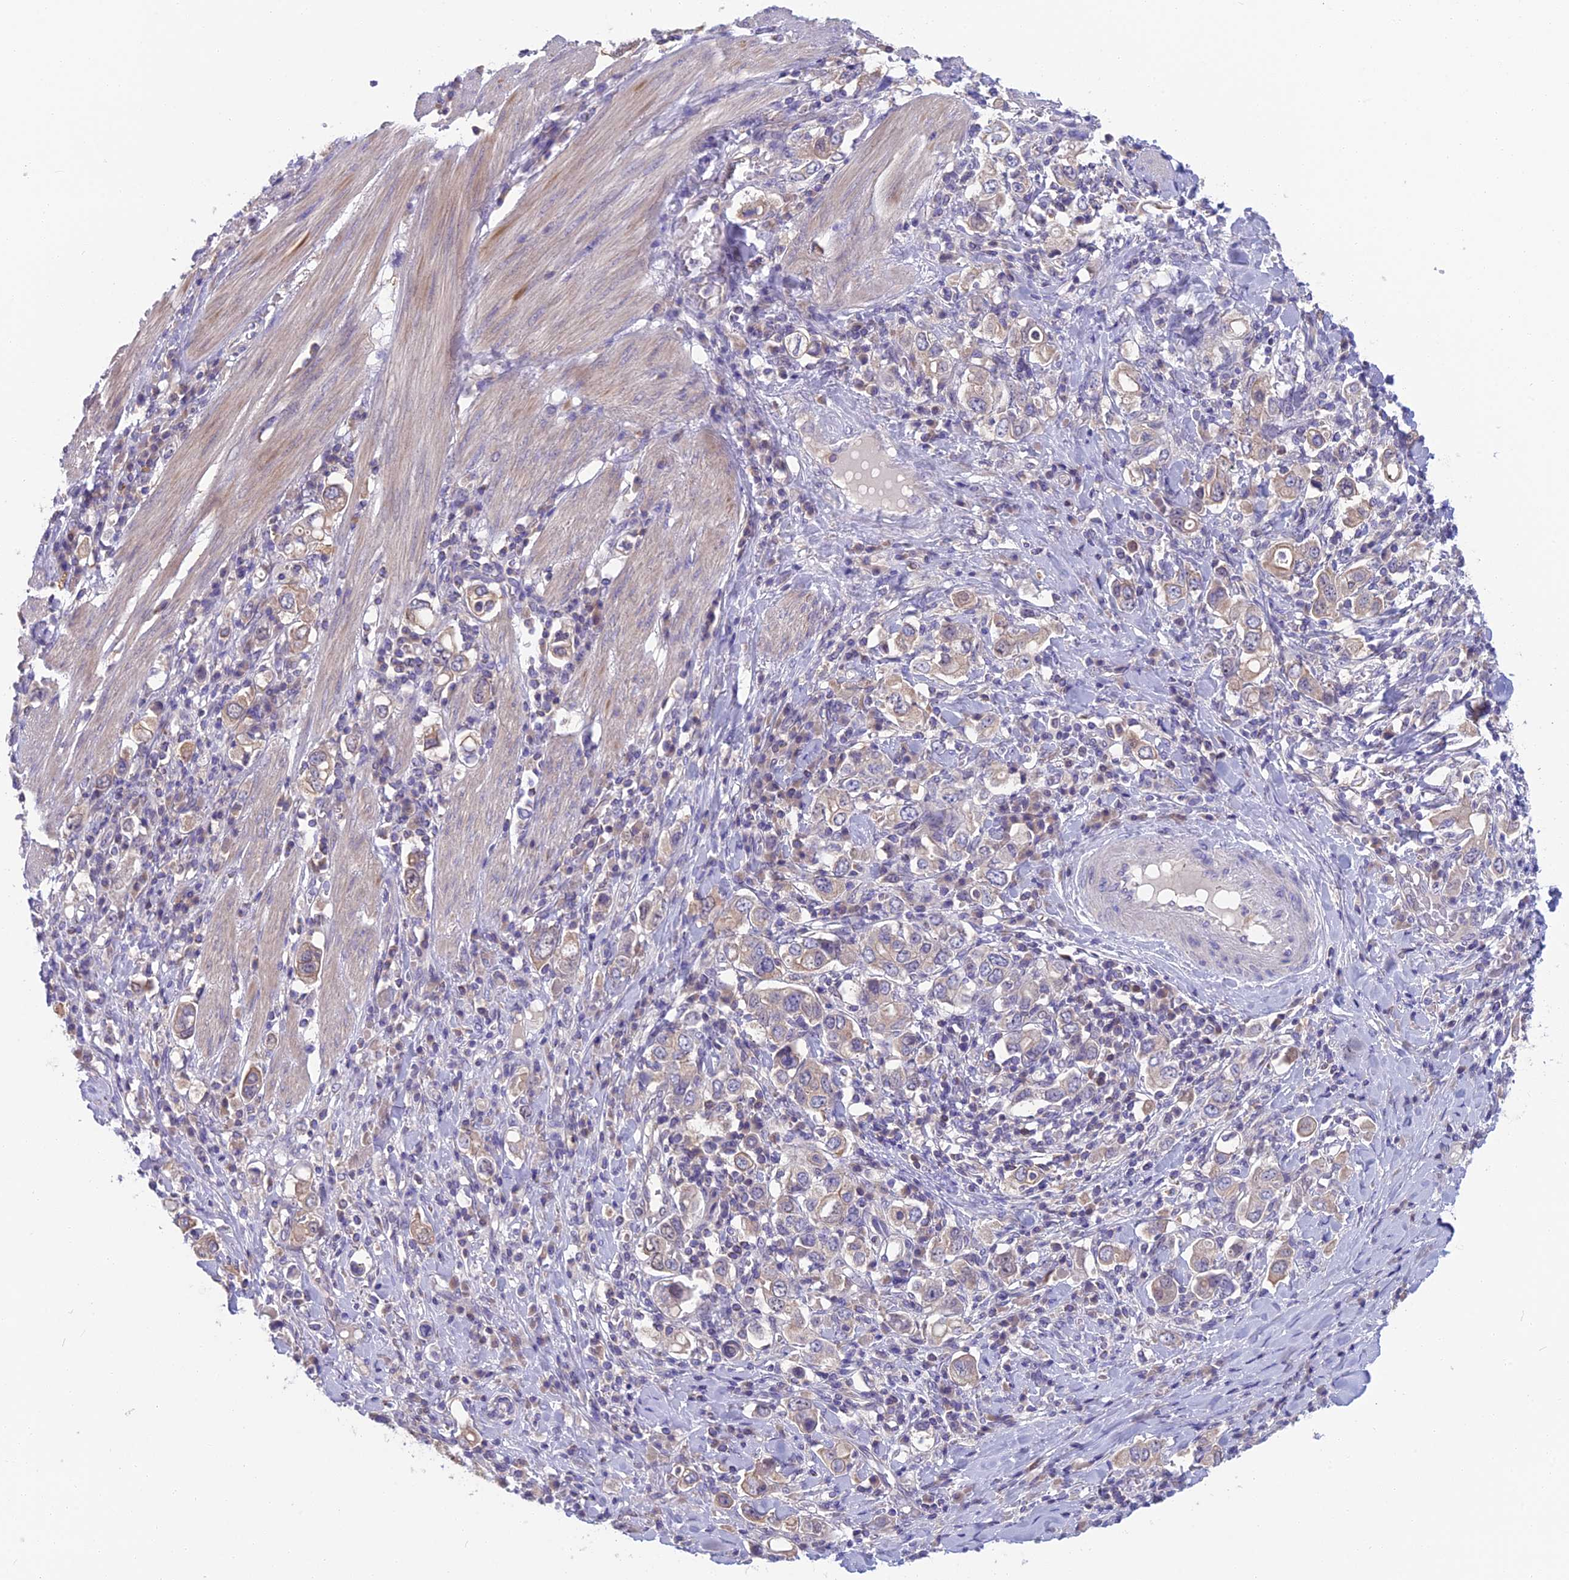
{"staining": {"intensity": "weak", "quantity": "<25%", "location": "cytoplasmic/membranous"}, "tissue": "stomach cancer", "cell_type": "Tumor cells", "image_type": "cancer", "snomed": [{"axis": "morphology", "description": "Adenocarcinoma, NOS"}, {"axis": "topography", "description": "Stomach, upper"}], "caption": "Stomach cancer (adenocarcinoma) stained for a protein using immunohistochemistry (IHC) reveals no expression tumor cells.", "gene": "SNAP91", "patient": {"sex": "male", "age": 62}}